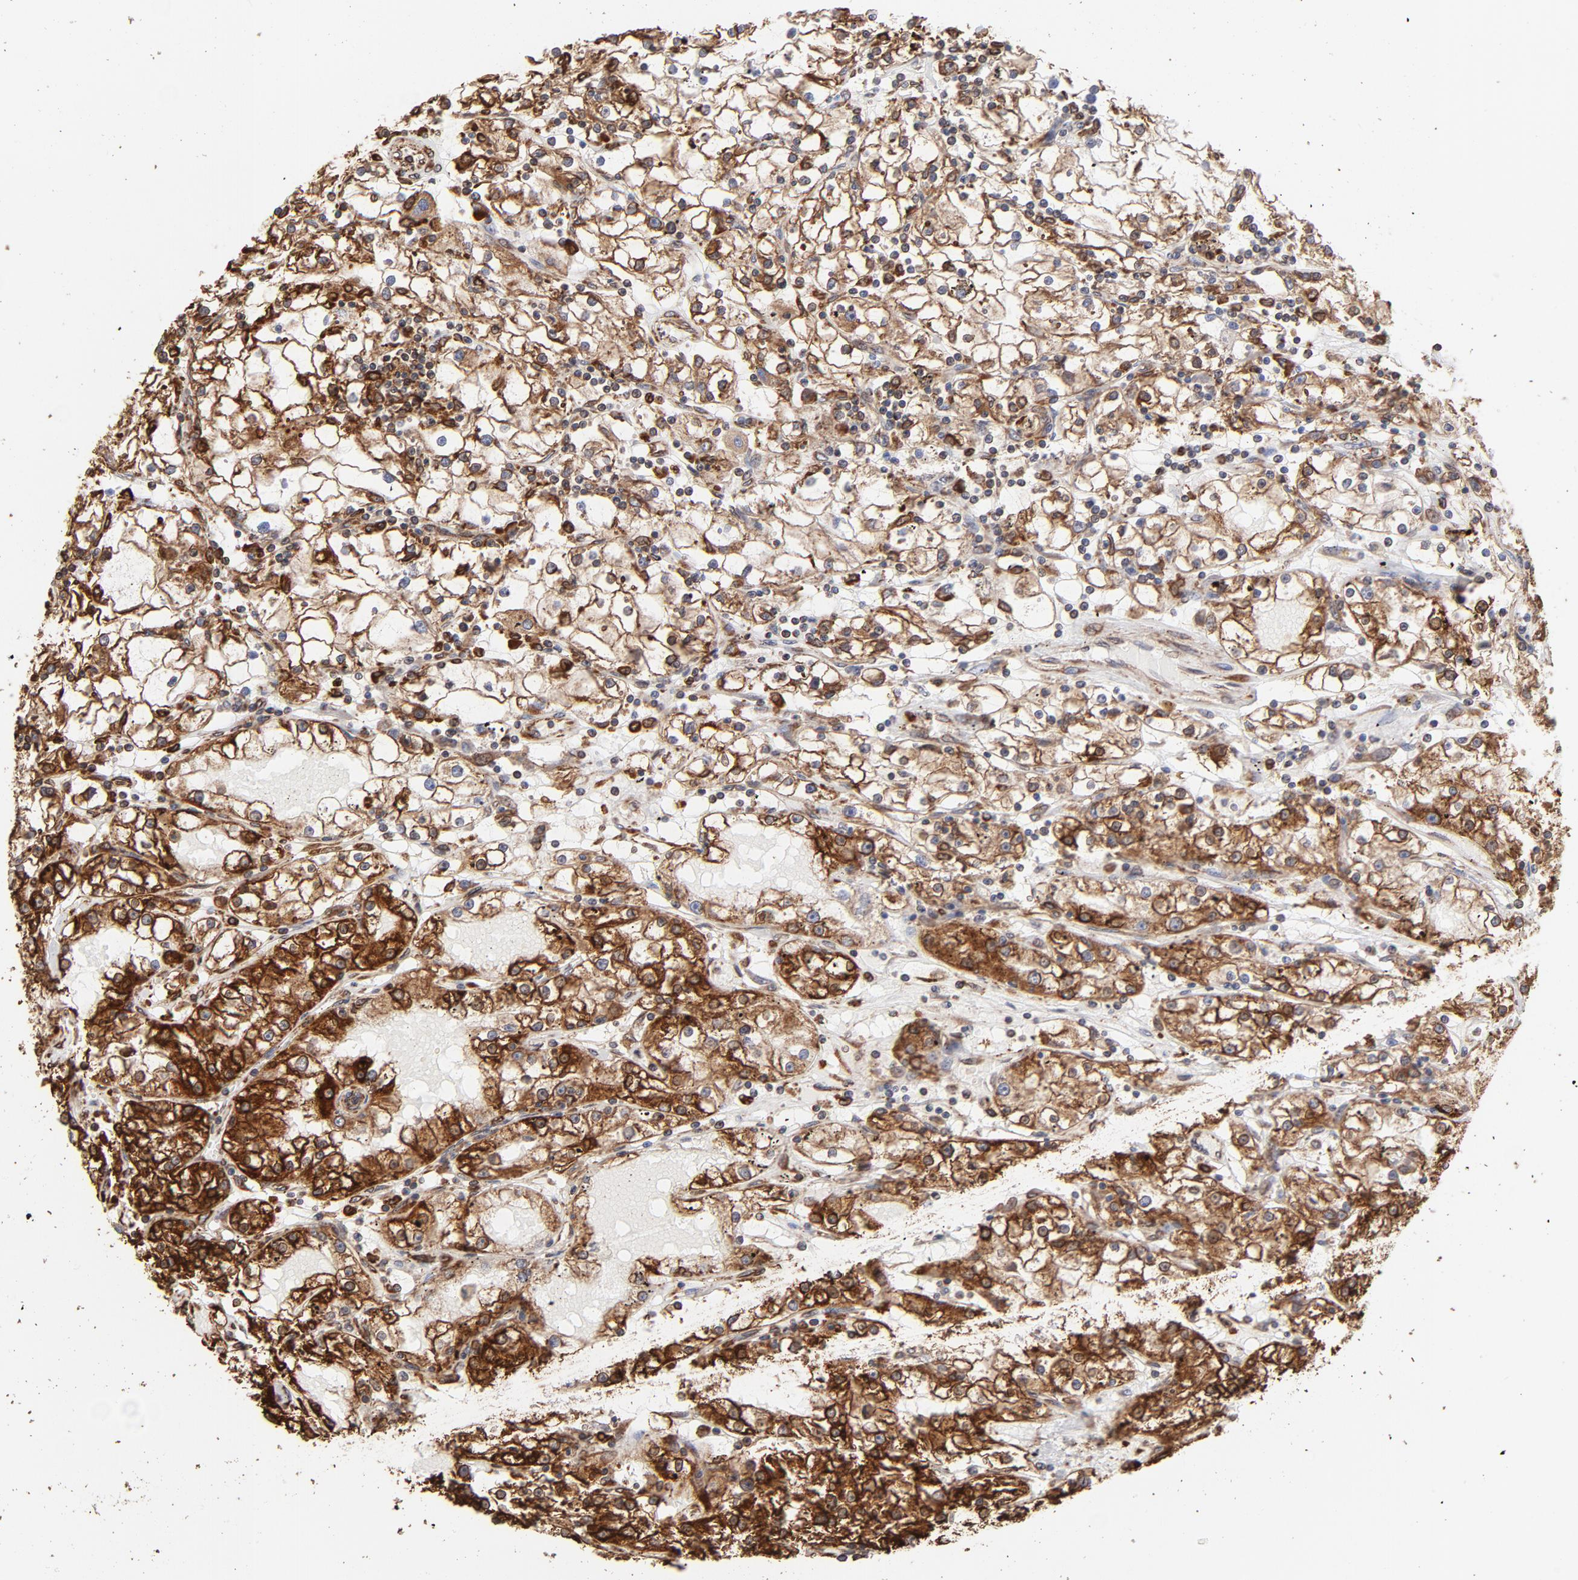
{"staining": {"intensity": "strong", "quantity": ">75%", "location": "cytoplasmic/membranous"}, "tissue": "renal cancer", "cell_type": "Tumor cells", "image_type": "cancer", "snomed": [{"axis": "morphology", "description": "Adenocarcinoma, NOS"}, {"axis": "topography", "description": "Kidney"}], "caption": "DAB (3,3'-diaminobenzidine) immunohistochemical staining of renal cancer reveals strong cytoplasmic/membranous protein staining in about >75% of tumor cells.", "gene": "CANX", "patient": {"sex": "male", "age": 56}}